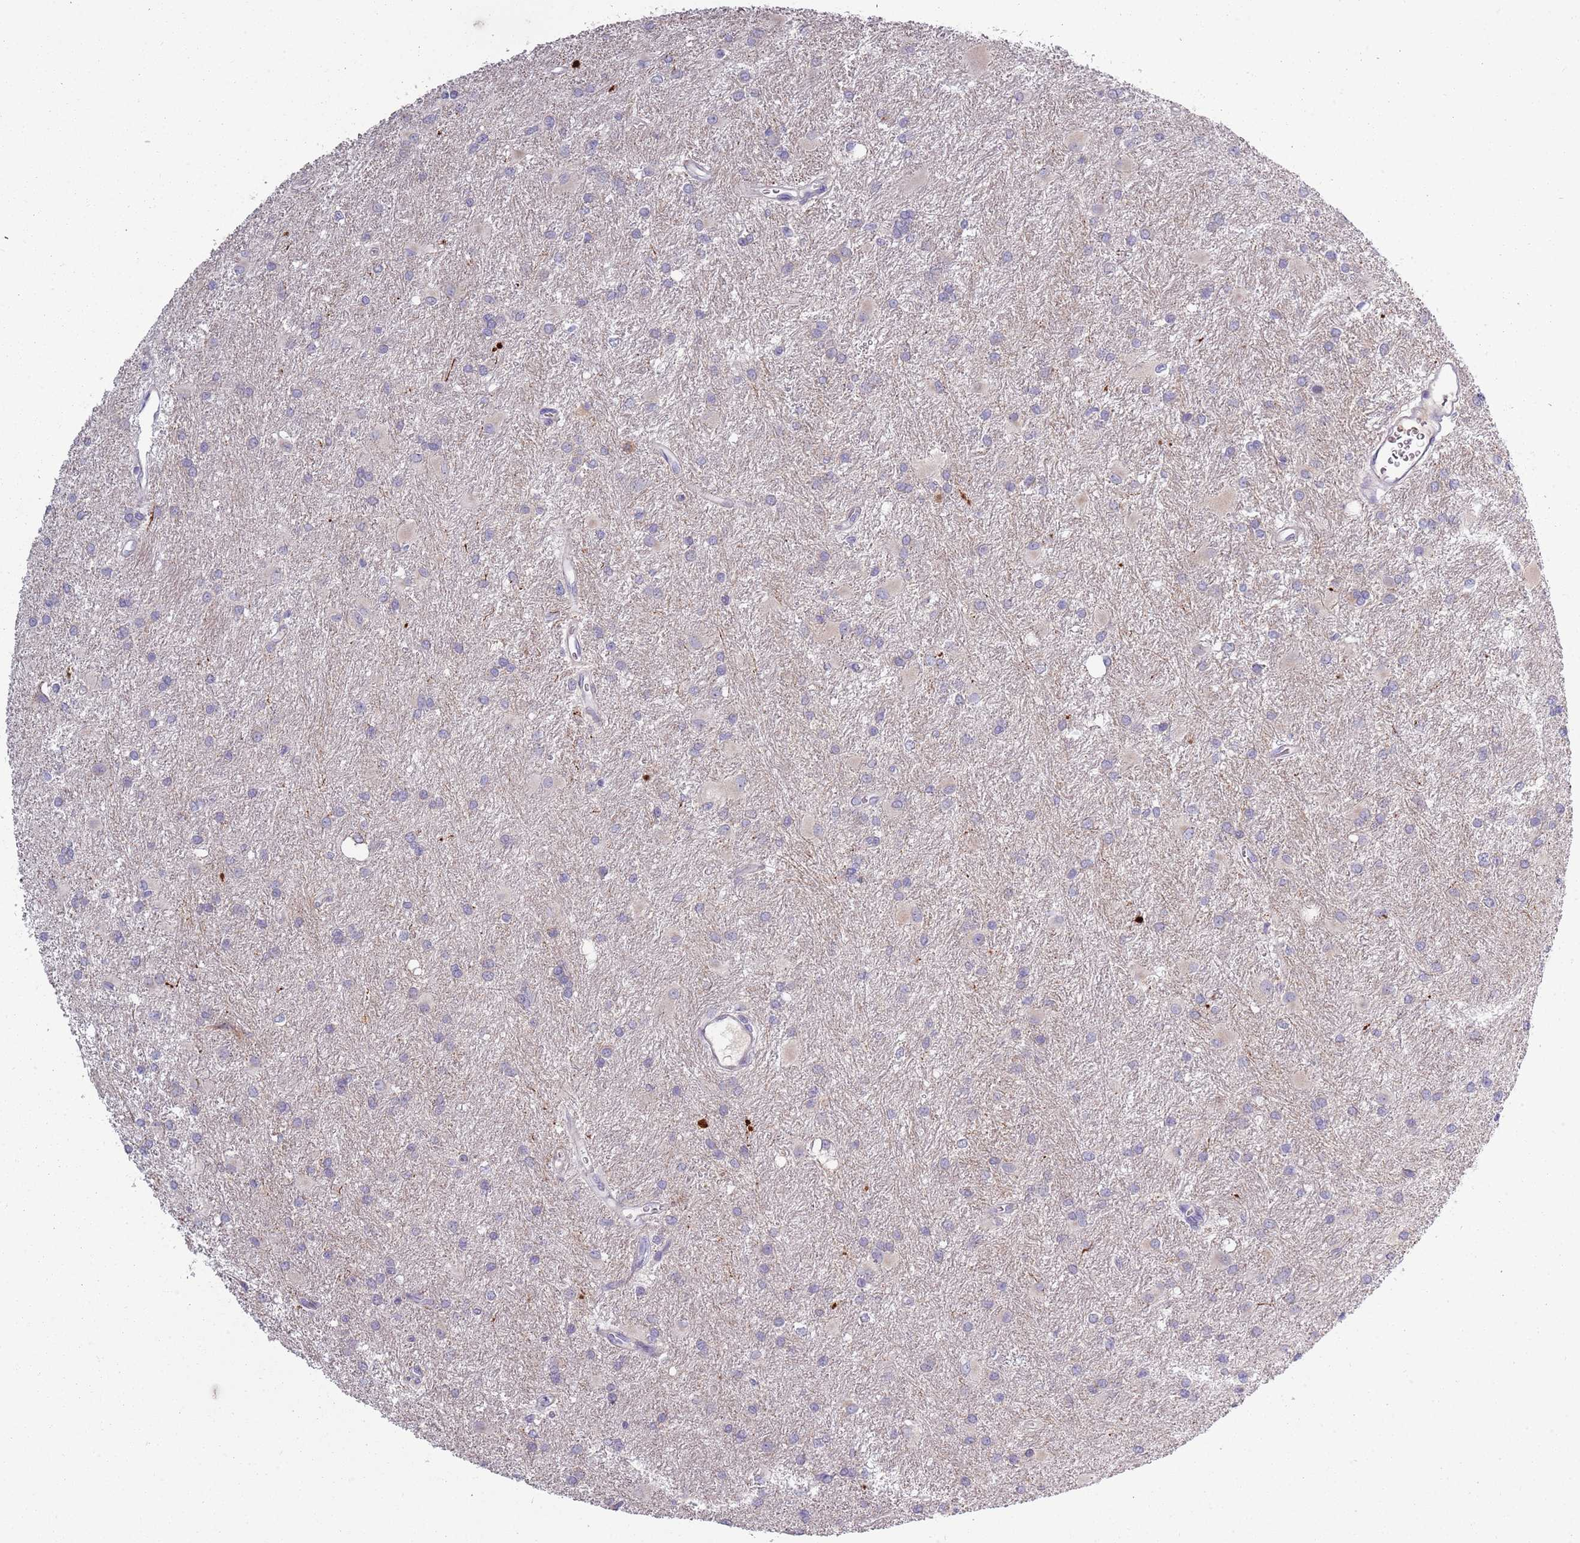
{"staining": {"intensity": "negative", "quantity": "none", "location": "none"}, "tissue": "glioma", "cell_type": "Tumor cells", "image_type": "cancer", "snomed": [{"axis": "morphology", "description": "Glioma, malignant, High grade"}, {"axis": "topography", "description": "Brain"}], "caption": "This is an IHC histopathology image of human malignant glioma (high-grade). There is no staining in tumor cells.", "gene": "TNFRSF6B", "patient": {"sex": "female", "age": 50}}